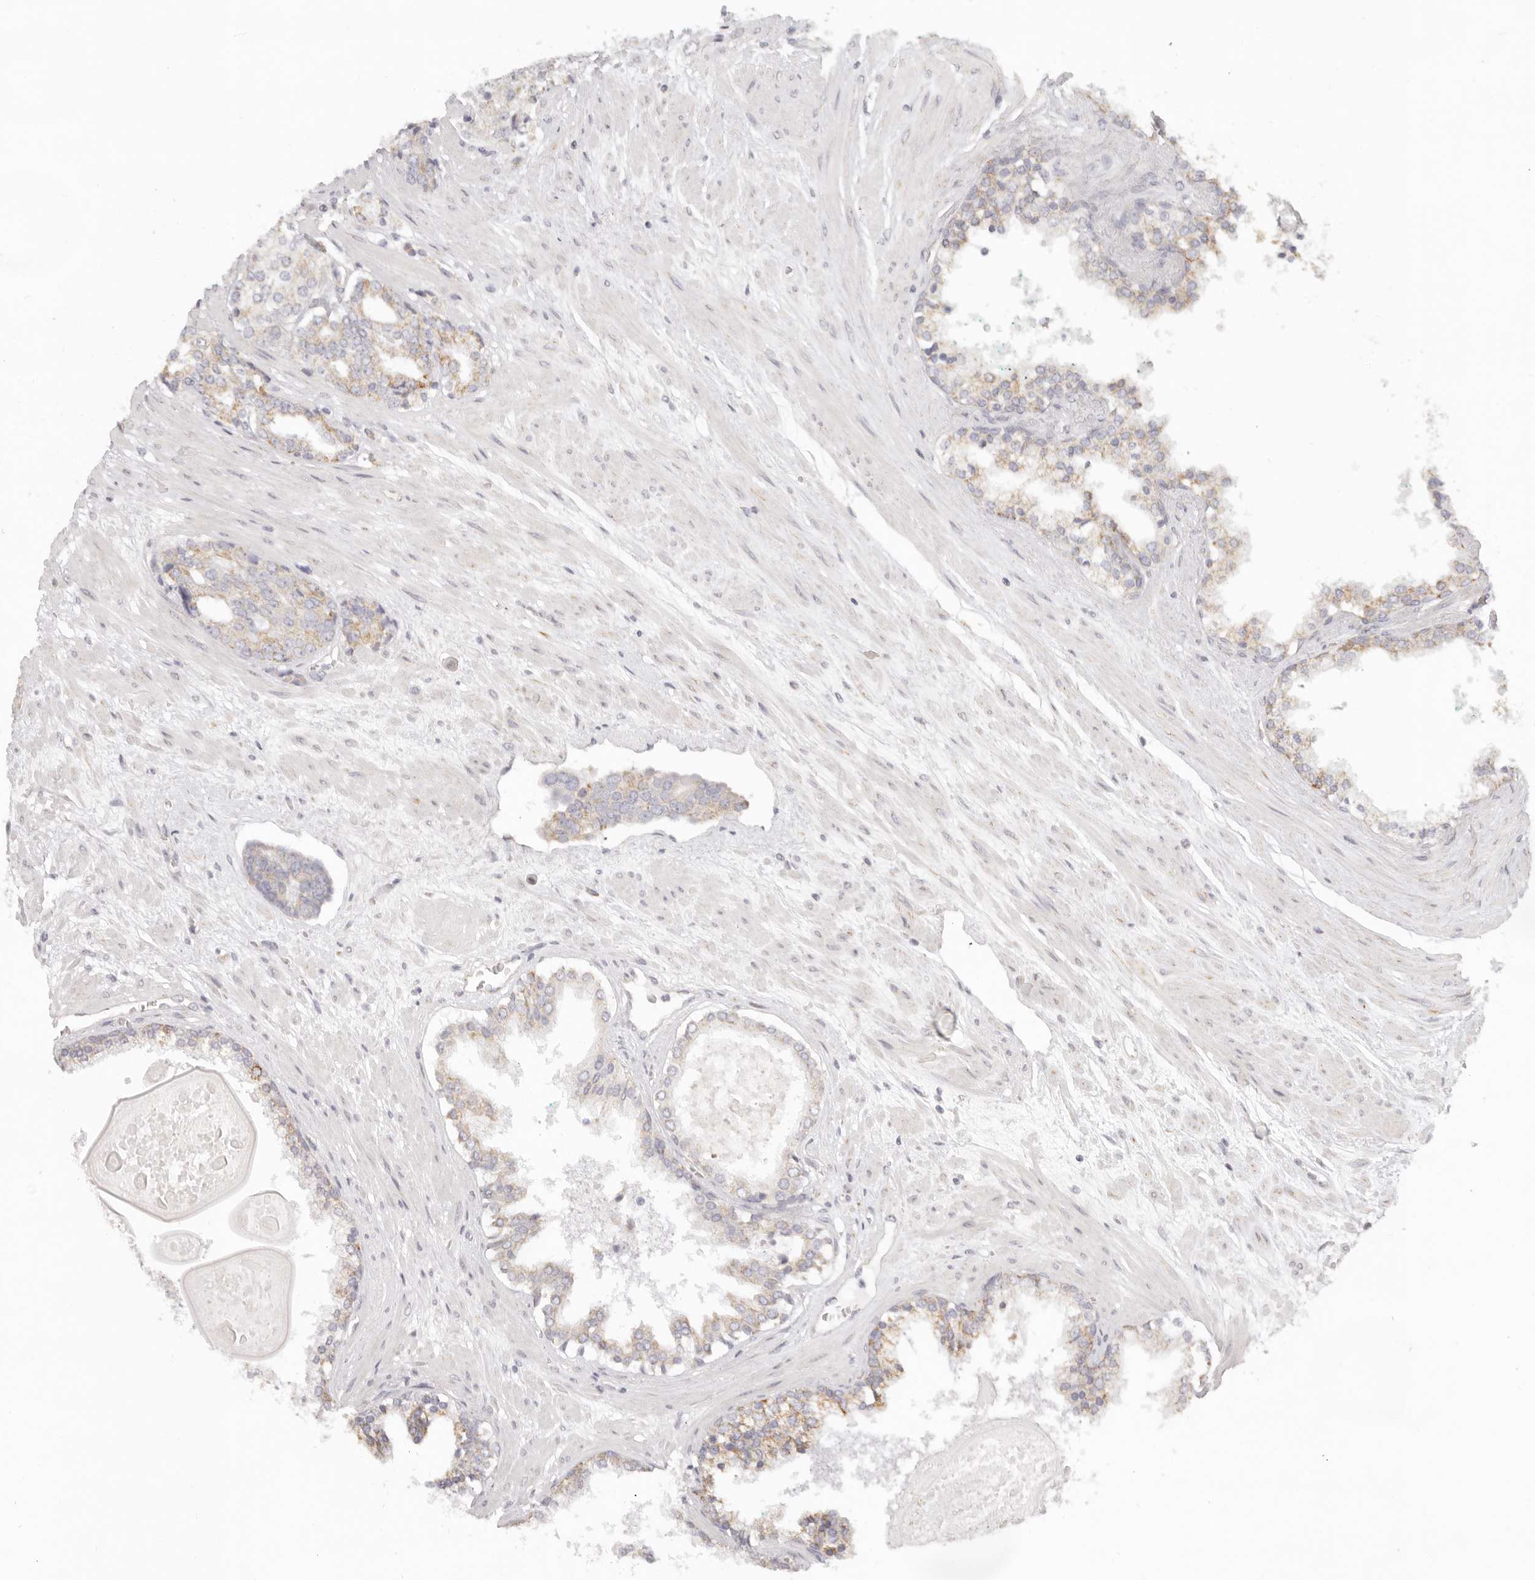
{"staining": {"intensity": "moderate", "quantity": "25%-75%", "location": "cytoplasmic/membranous"}, "tissue": "prostate cancer", "cell_type": "Tumor cells", "image_type": "cancer", "snomed": [{"axis": "morphology", "description": "Adenocarcinoma, High grade"}, {"axis": "topography", "description": "Prostate"}], "caption": "Brown immunohistochemical staining in human prostate cancer shows moderate cytoplasmic/membranous expression in approximately 25%-75% of tumor cells.", "gene": "KDF1", "patient": {"sex": "male", "age": 71}}